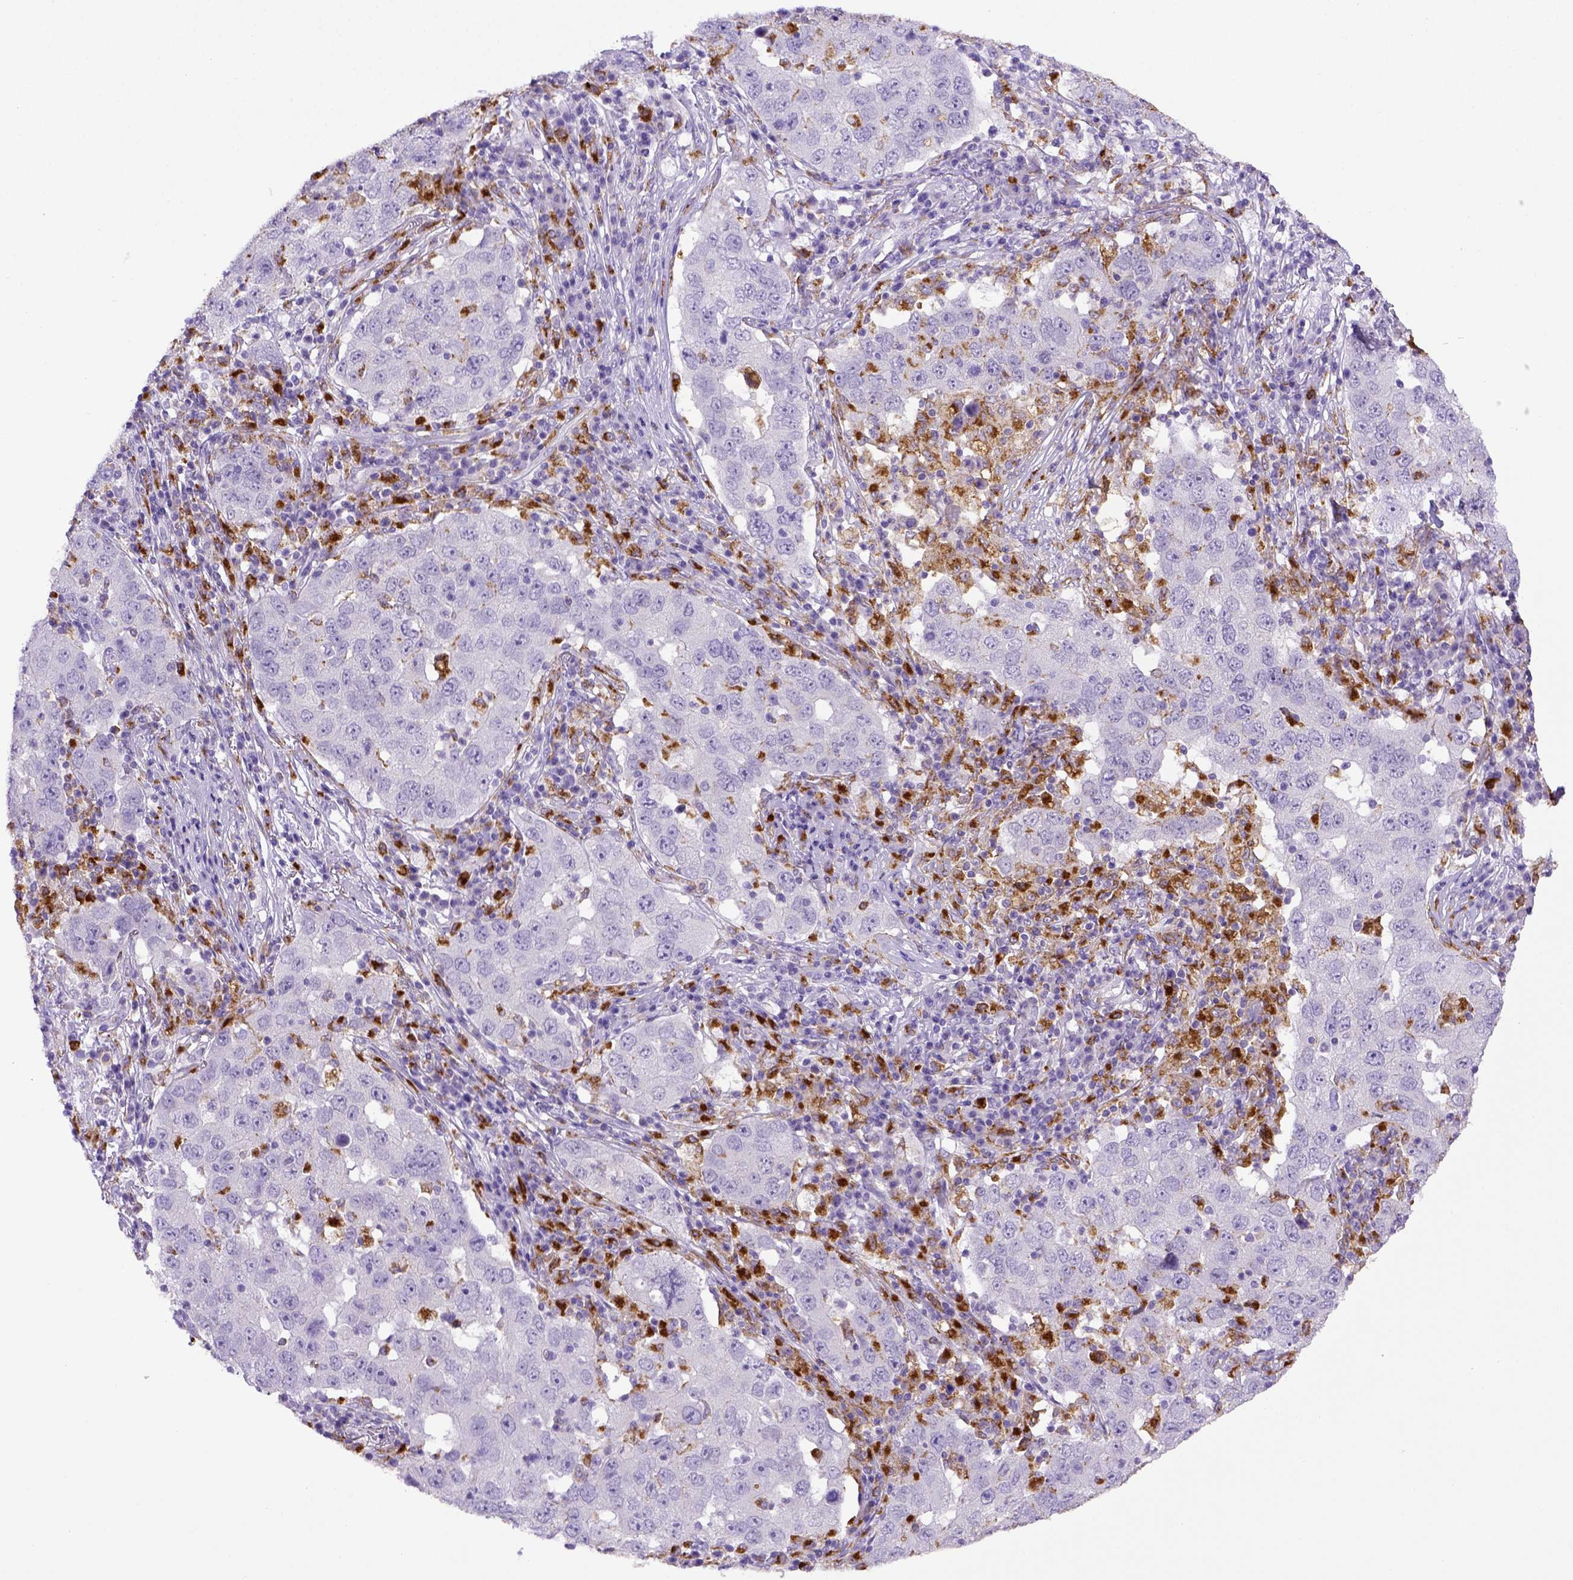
{"staining": {"intensity": "negative", "quantity": "none", "location": "none"}, "tissue": "lung cancer", "cell_type": "Tumor cells", "image_type": "cancer", "snomed": [{"axis": "morphology", "description": "Adenocarcinoma, NOS"}, {"axis": "topography", "description": "Lung"}], "caption": "Tumor cells are negative for protein expression in human lung adenocarcinoma.", "gene": "CD68", "patient": {"sex": "male", "age": 73}}